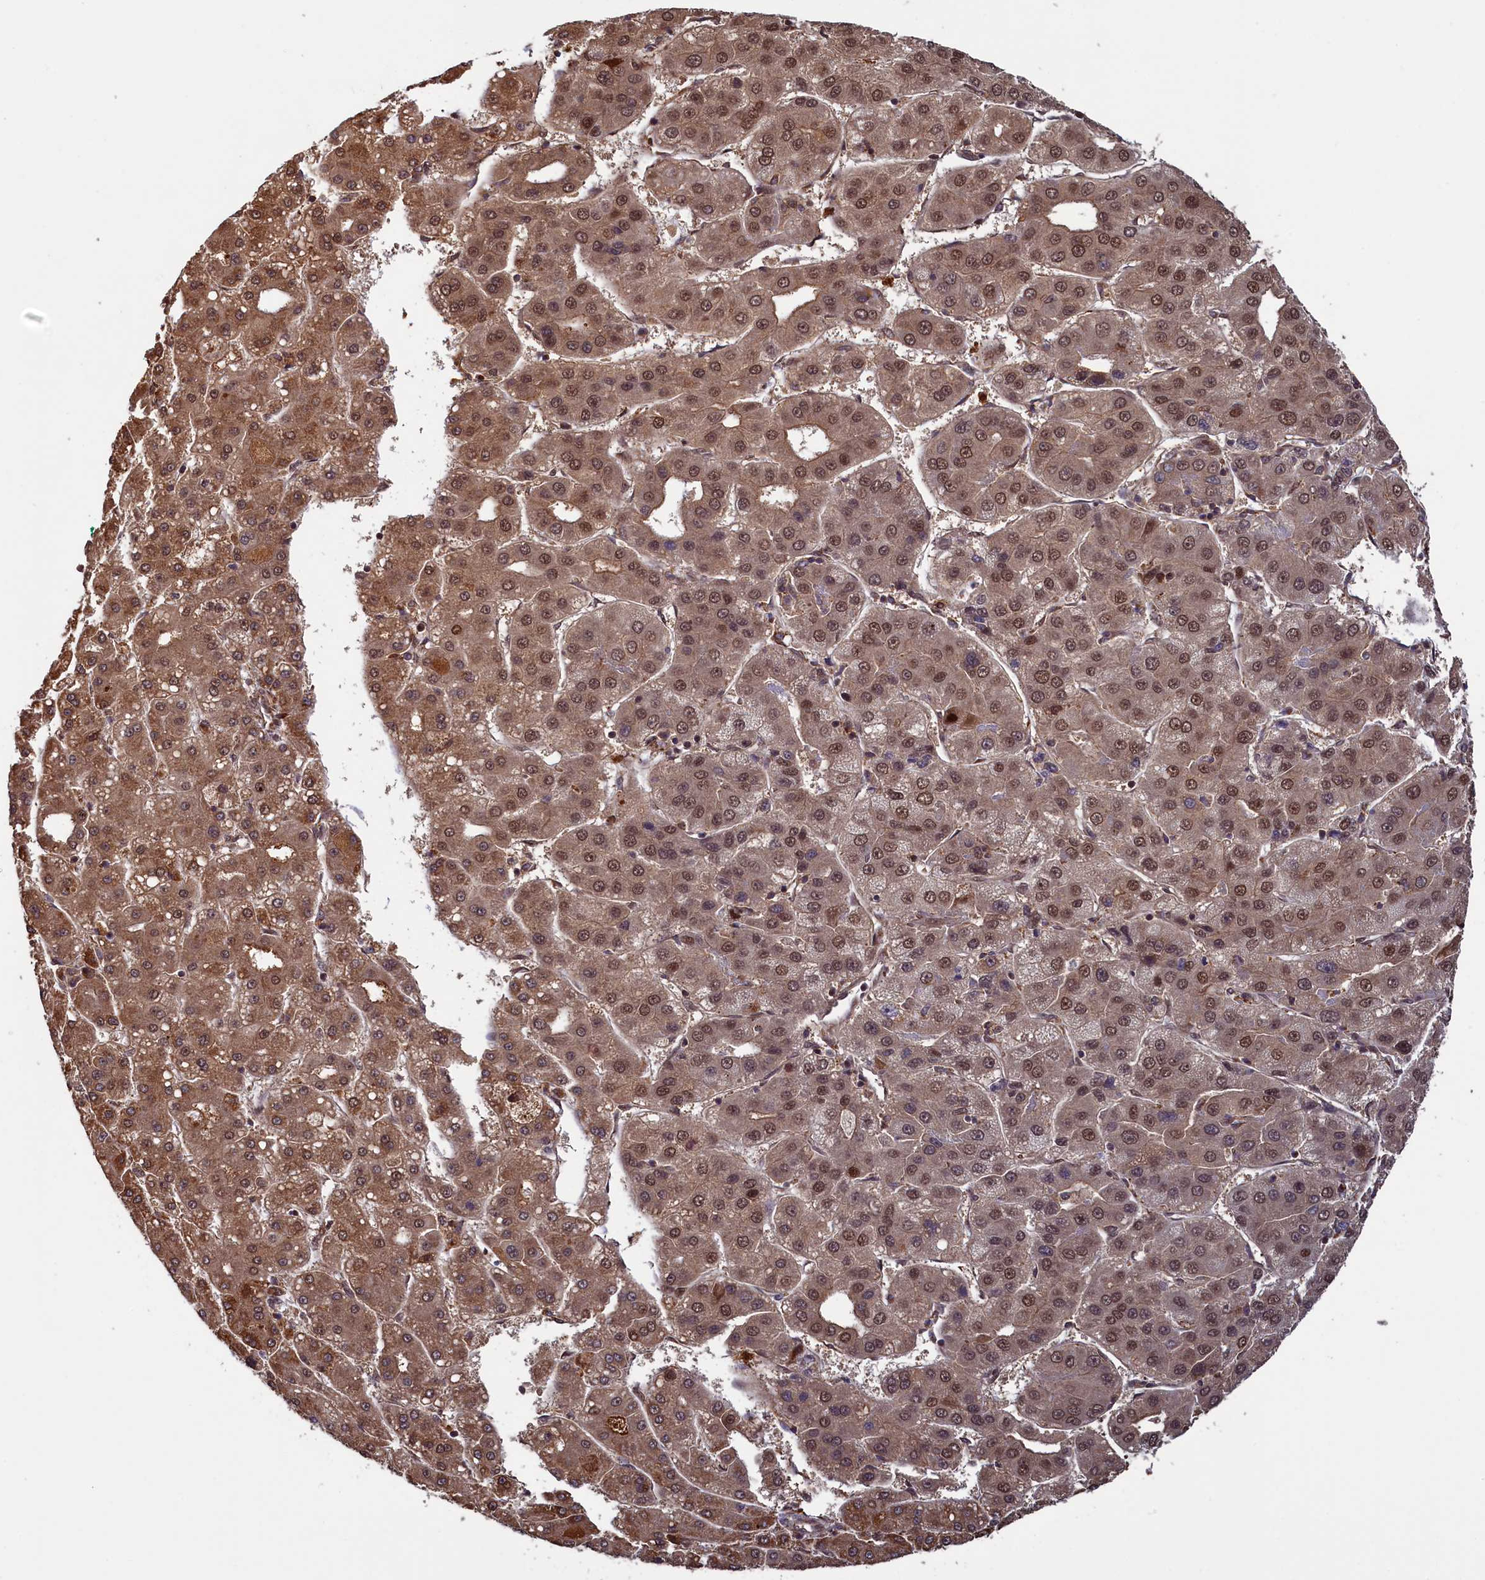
{"staining": {"intensity": "moderate", "quantity": ">75%", "location": "cytoplasmic/membranous,nuclear"}, "tissue": "liver cancer", "cell_type": "Tumor cells", "image_type": "cancer", "snomed": [{"axis": "morphology", "description": "Carcinoma, Hepatocellular, NOS"}, {"axis": "topography", "description": "Liver"}], "caption": "Liver cancer tissue shows moderate cytoplasmic/membranous and nuclear expression in about >75% of tumor cells, visualized by immunohistochemistry.", "gene": "NAE1", "patient": {"sex": "male", "age": 65}}